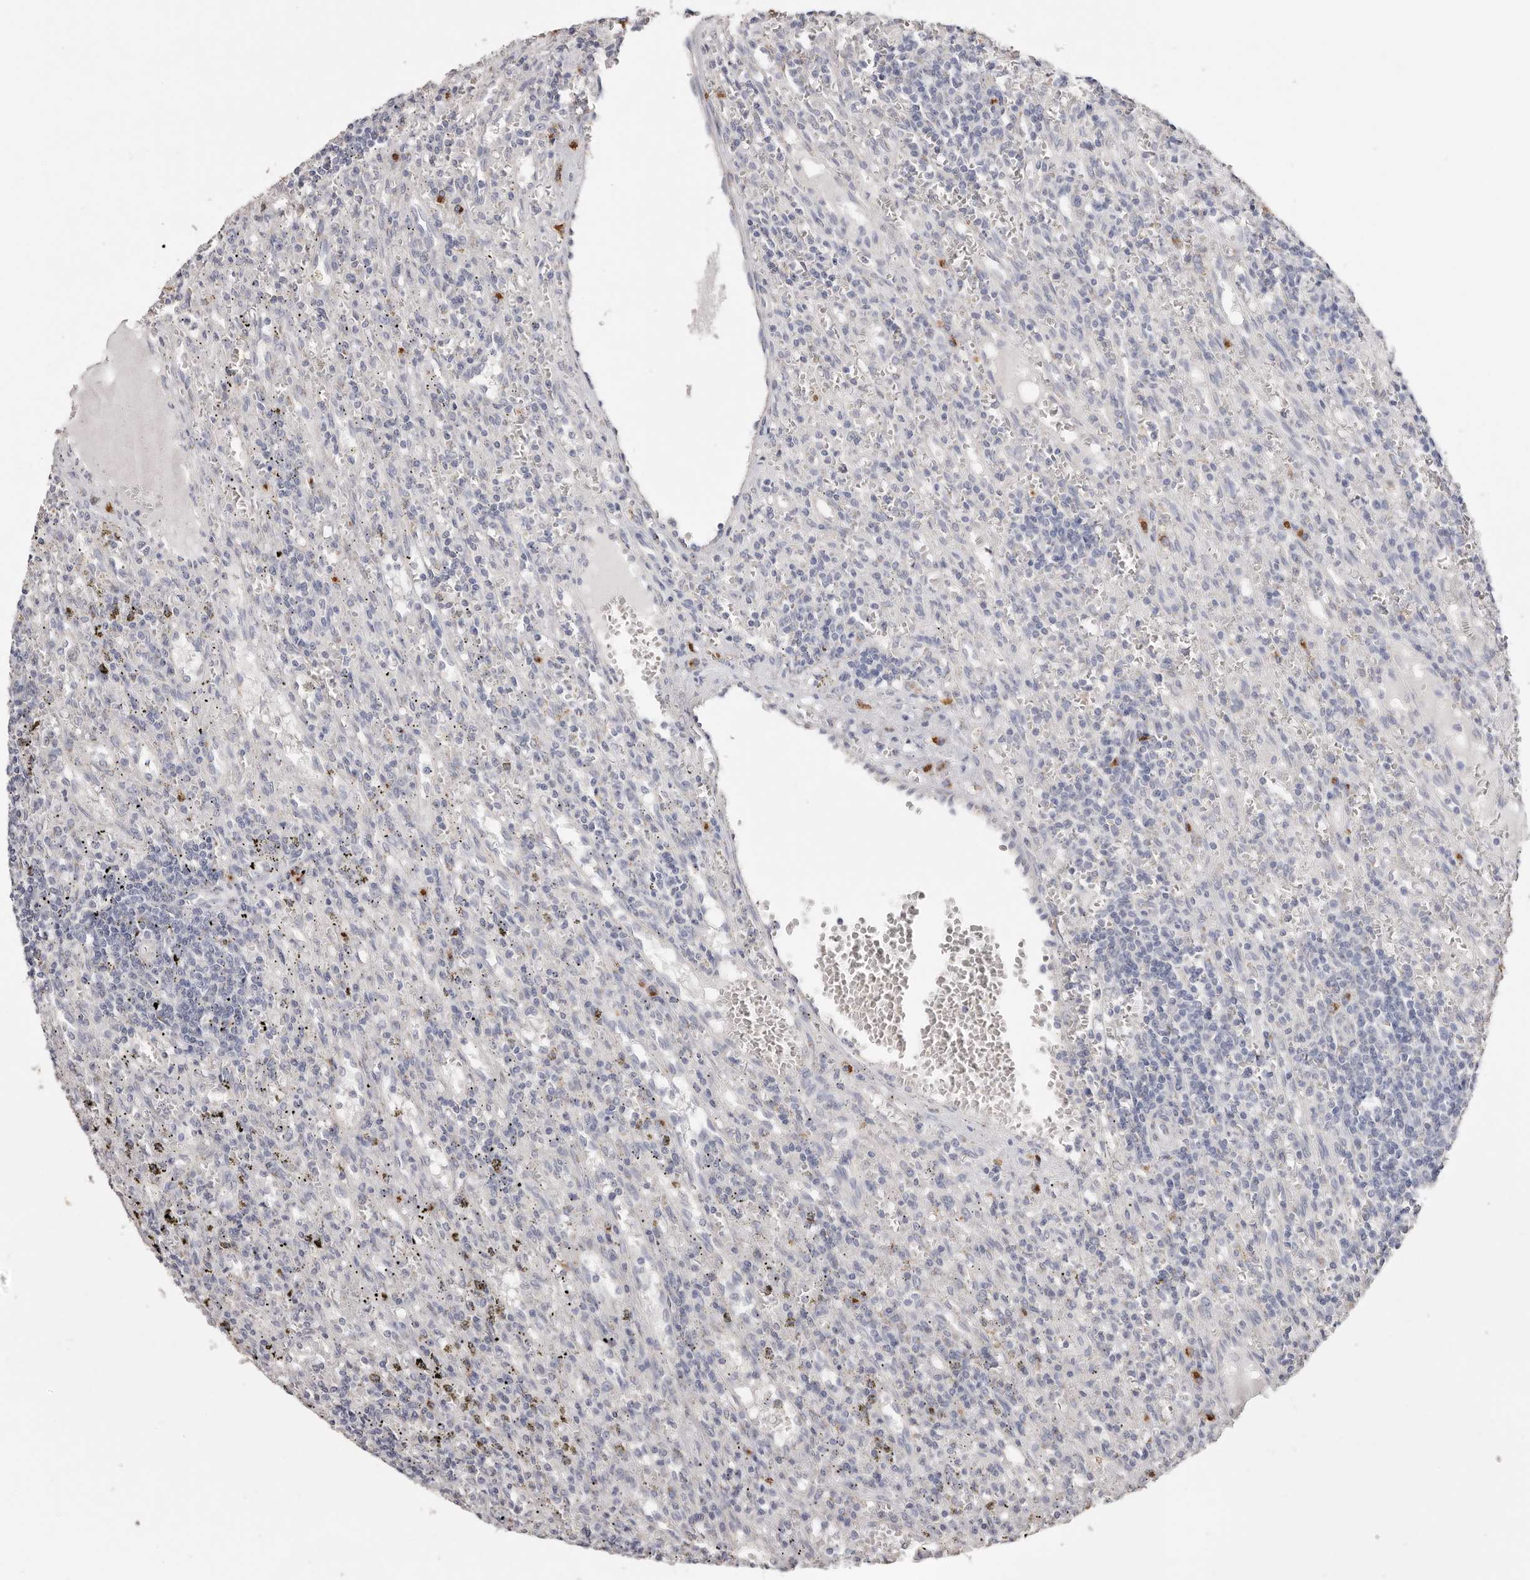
{"staining": {"intensity": "negative", "quantity": "none", "location": "none"}, "tissue": "lymphoma", "cell_type": "Tumor cells", "image_type": "cancer", "snomed": [{"axis": "morphology", "description": "Malignant lymphoma, non-Hodgkin's type, Low grade"}, {"axis": "topography", "description": "Spleen"}], "caption": "High power microscopy micrograph of an IHC photomicrograph of lymphoma, revealing no significant expression in tumor cells.", "gene": "LGALS7B", "patient": {"sex": "male", "age": 76}}